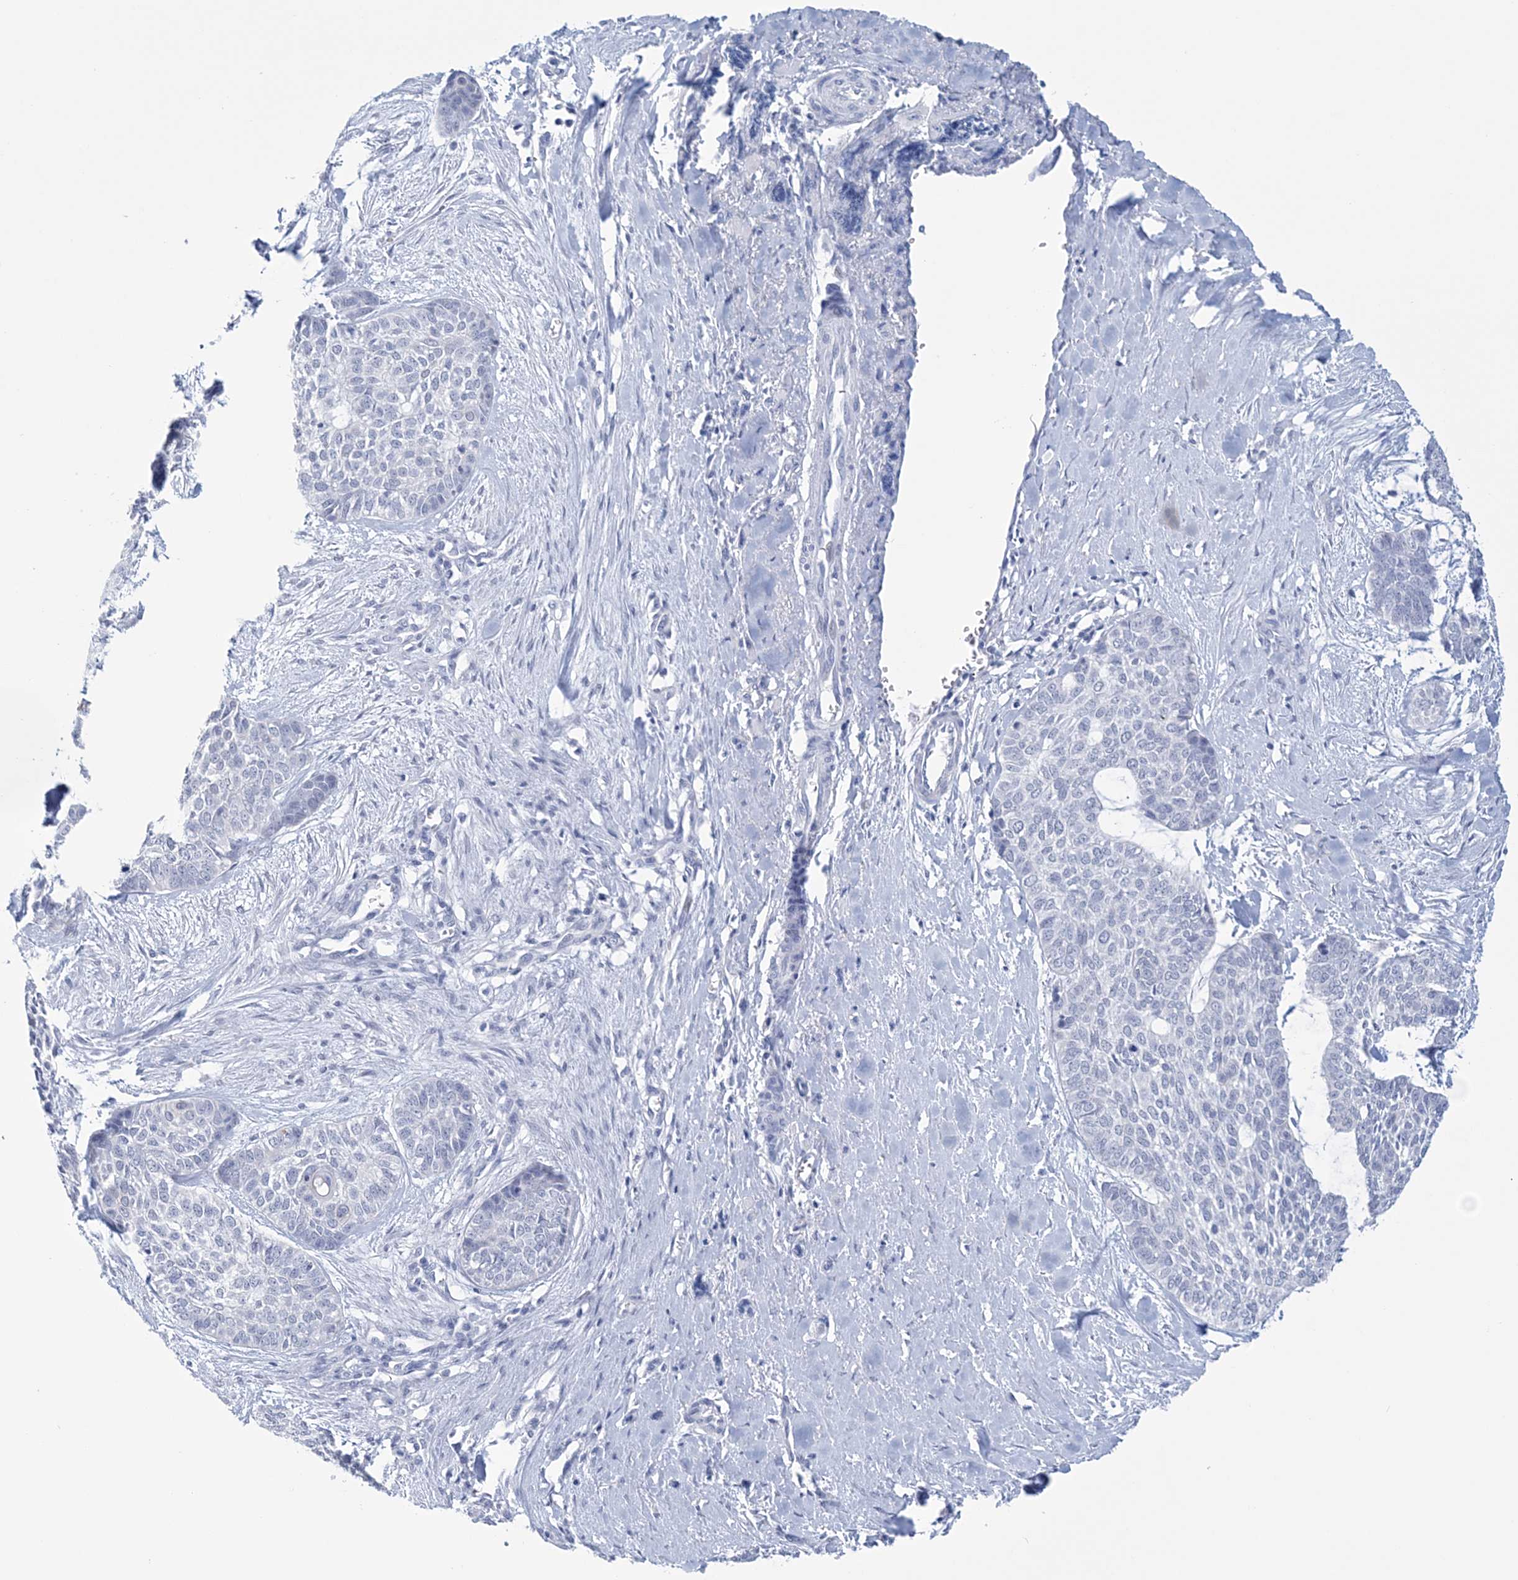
{"staining": {"intensity": "negative", "quantity": "none", "location": "none"}, "tissue": "skin cancer", "cell_type": "Tumor cells", "image_type": "cancer", "snomed": [{"axis": "morphology", "description": "Basal cell carcinoma"}, {"axis": "topography", "description": "Skin"}], "caption": "Photomicrograph shows no significant protein staining in tumor cells of skin cancer (basal cell carcinoma).", "gene": "DPCD", "patient": {"sex": "female", "age": 64}}